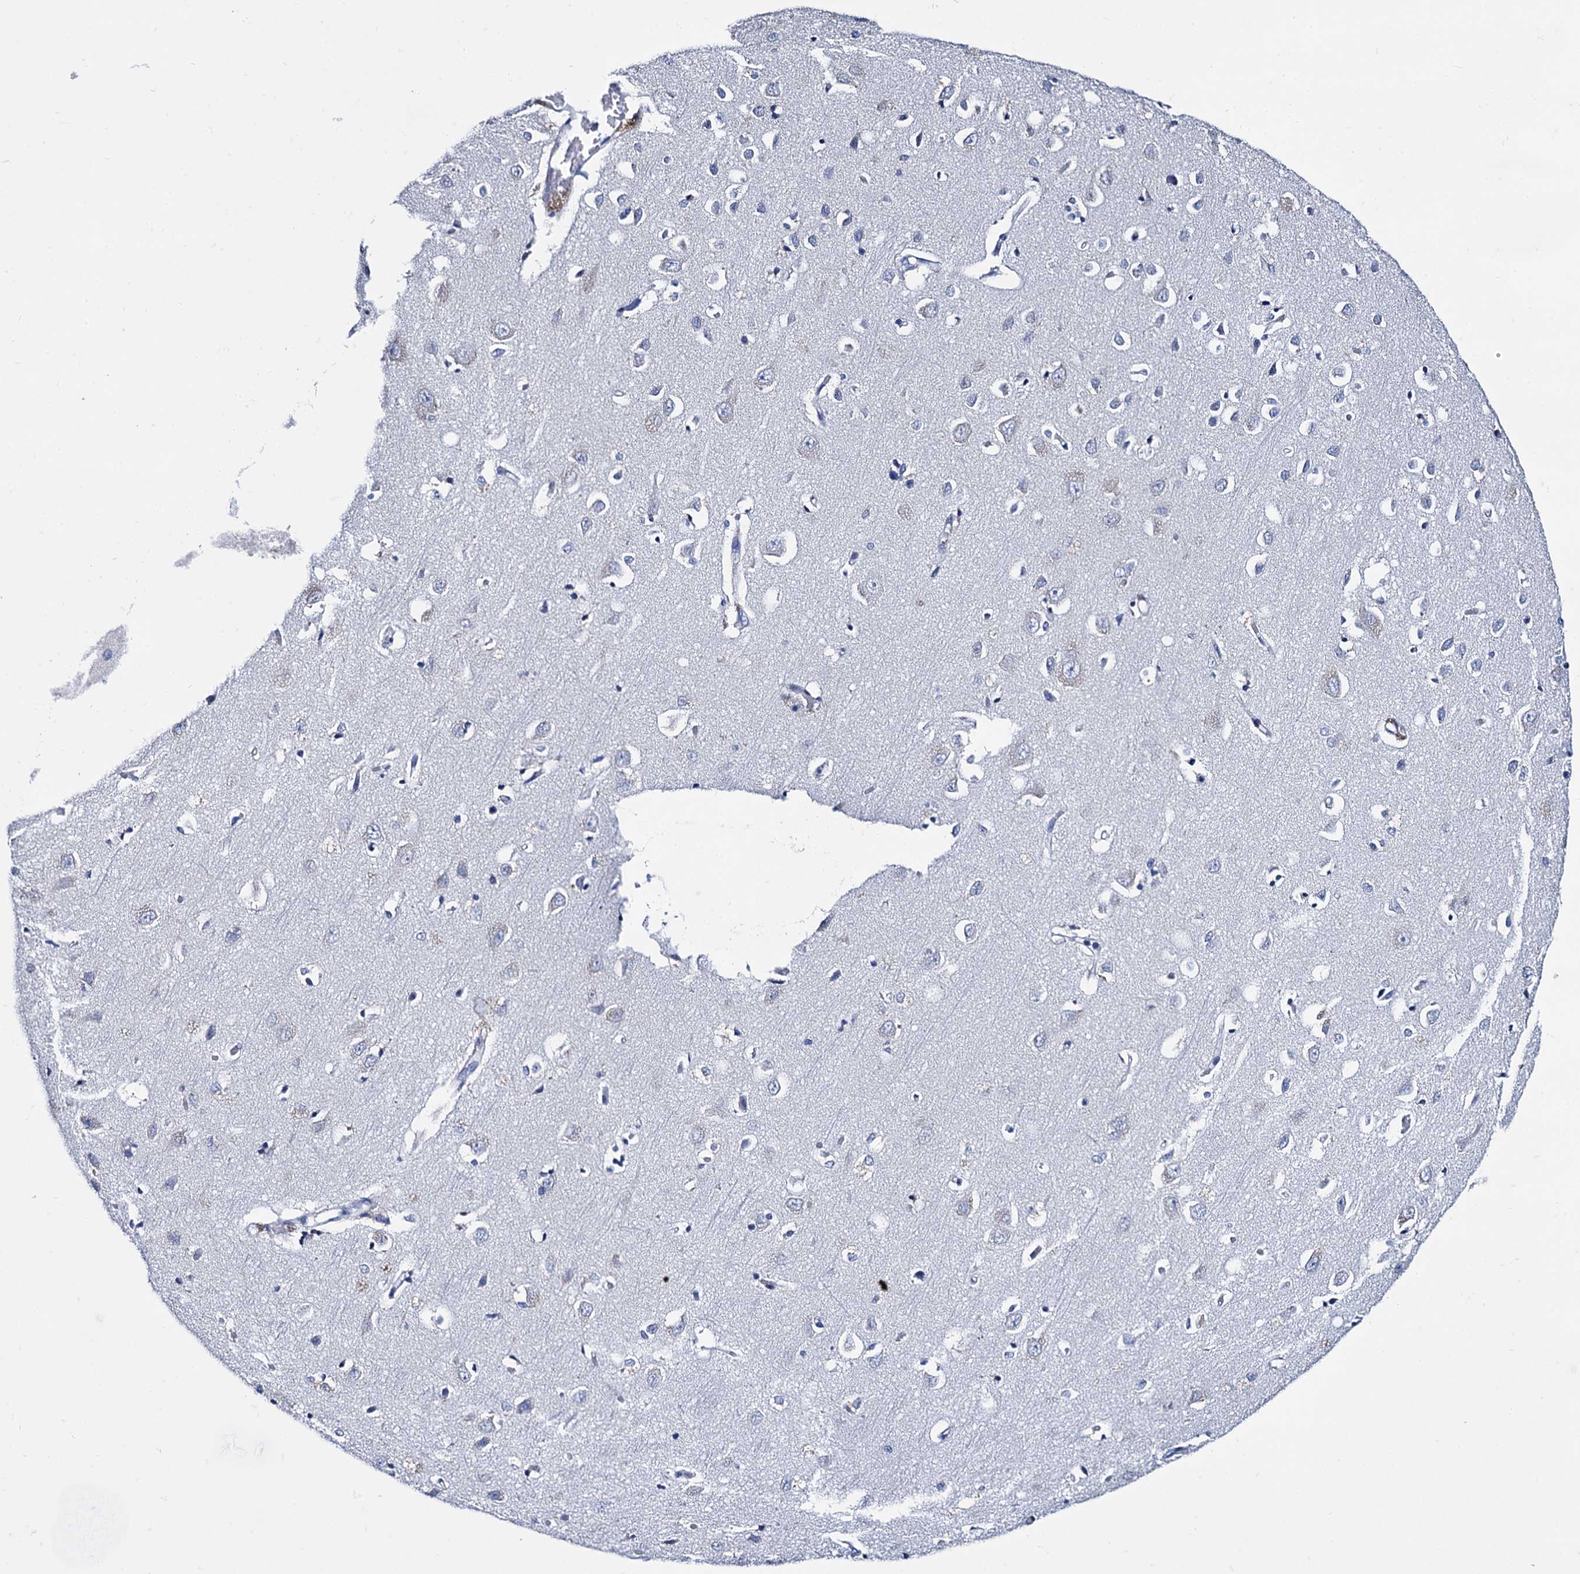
{"staining": {"intensity": "weak", "quantity": "25%-75%", "location": "cytoplasmic/membranous"}, "tissue": "cerebral cortex", "cell_type": "Endothelial cells", "image_type": "normal", "snomed": [{"axis": "morphology", "description": "Normal tissue, NOS"}, {"axis": "topography", "description": "Cerebral cortex"}], "caption": "Brown immunohistochemical staining in unremarkable cerebral cortex displays weak cytoplasmic/membranous expression in about 25%-75% of endothelial cells.", "gene": "FOXR2", "patient": {"sex": "female", "age": 64}}